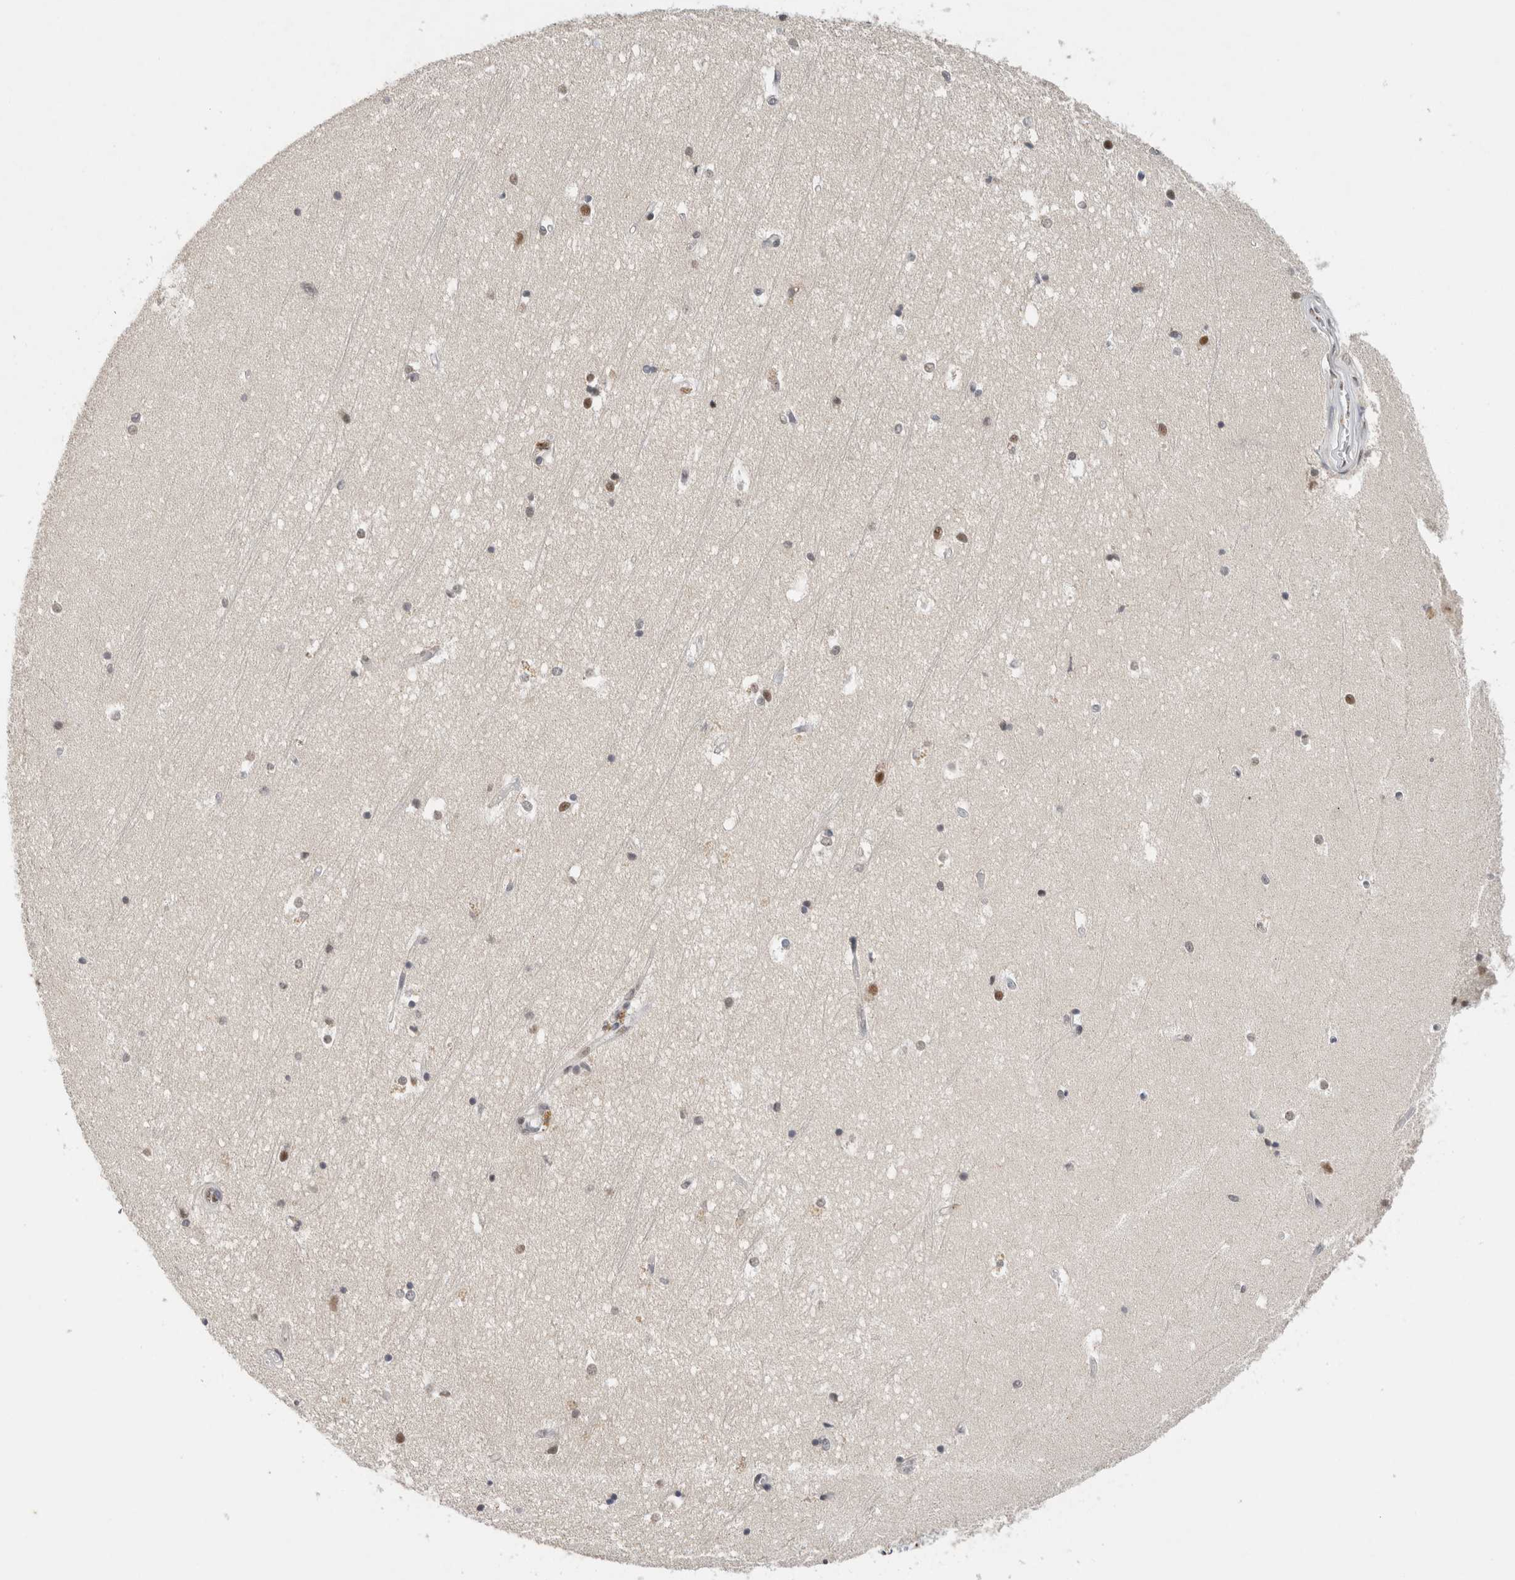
{"staining": {"intensity": "moderate", "quantity": "<25%", "location": "nuclear"}, "tissue": "hippocampus", "cell_type": "Glial cells", "image_type": "normal", "snomed": [{"axis": "morphology", "description": "Normal tissue, NOS"}, {"axis": "topography", "description": "Hippocampus"}], "caption": "Immunohistochemistry (IHC) (DAB (3,3'-diaminobenzidine)) staining of normal hippocampus displays moderate nuclear protein expression in approximately <25% of glial cells.", "gene": "DDX42", "patient": {"sex": "male", "age": 45}}